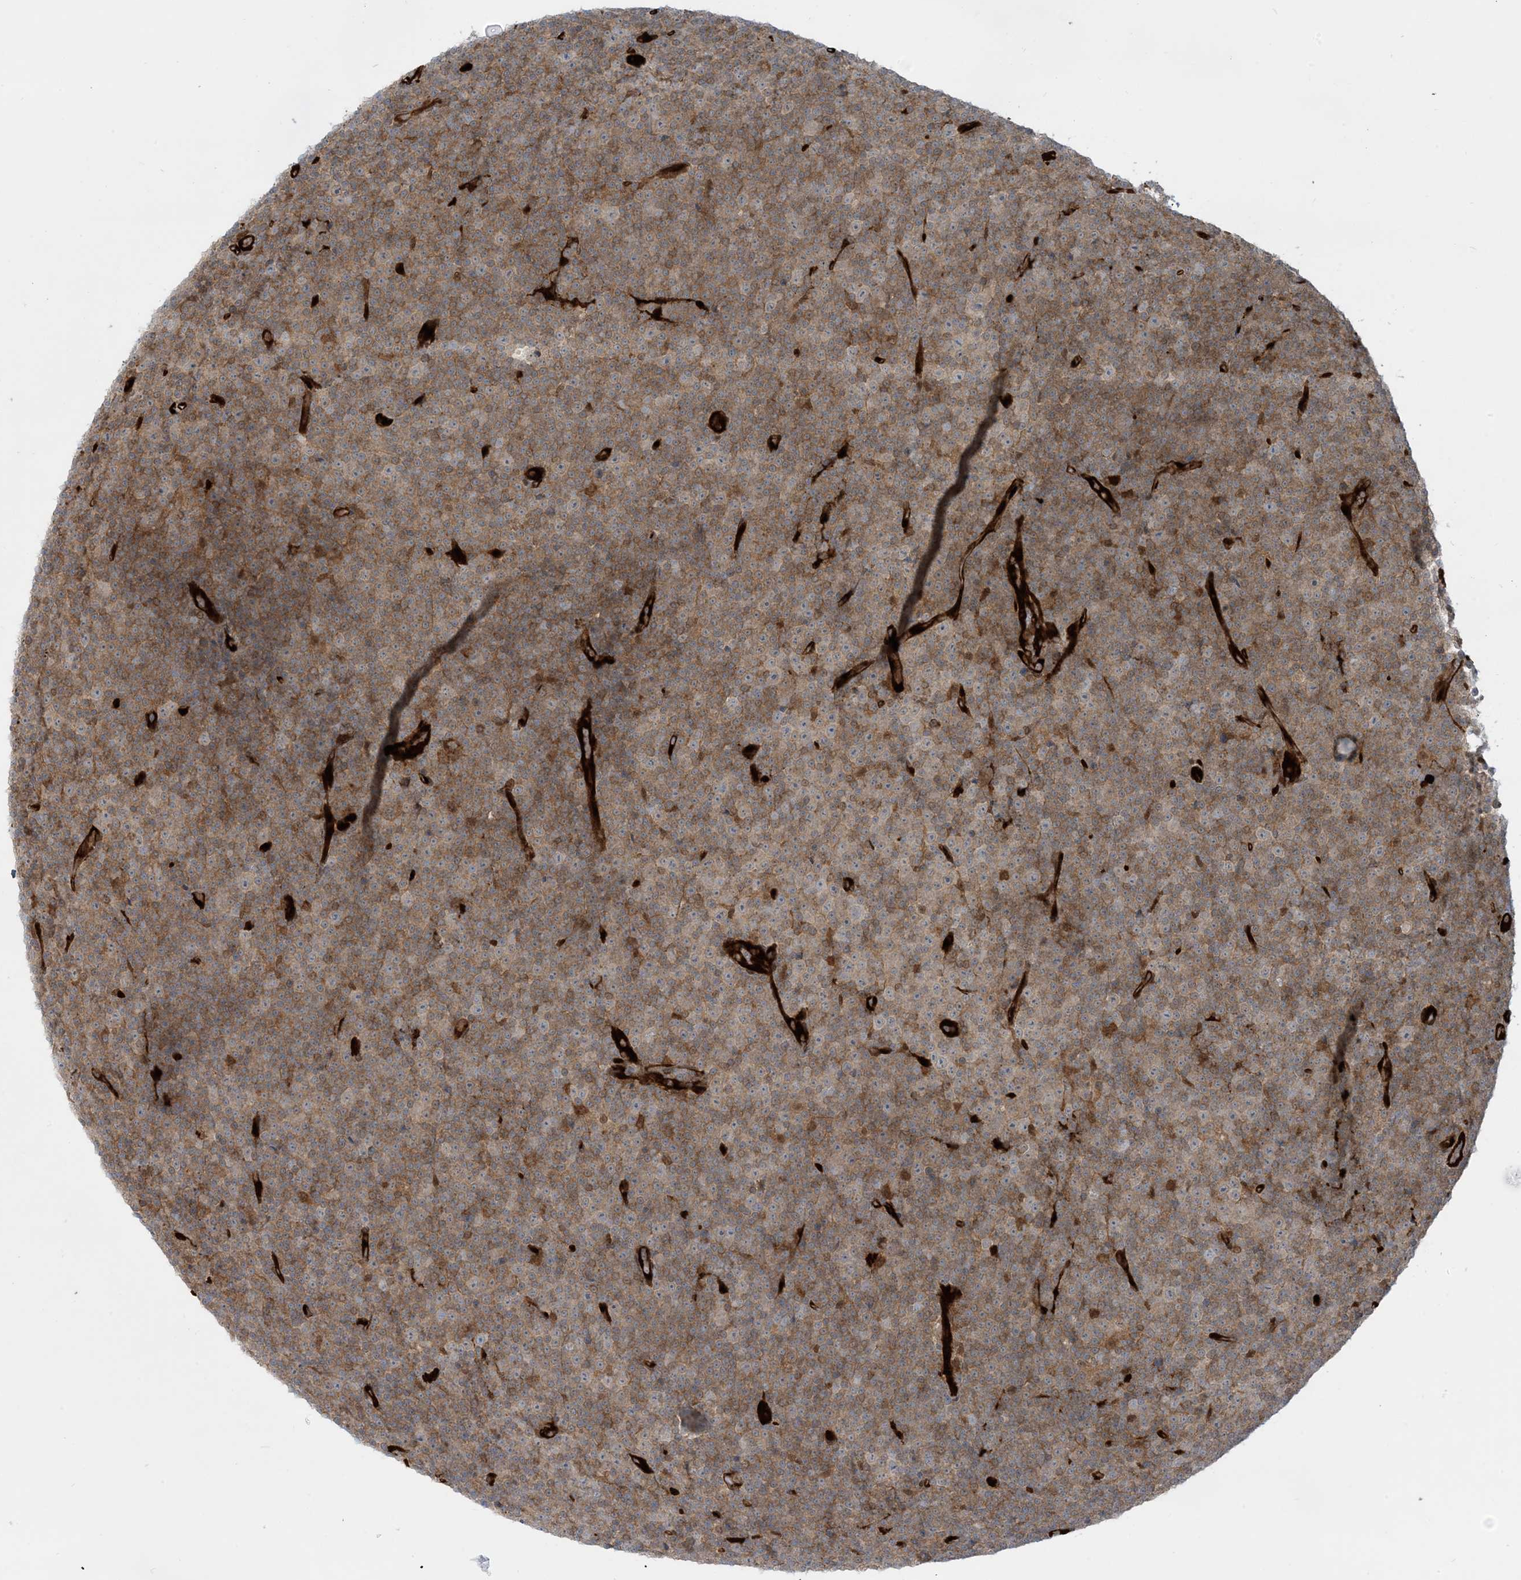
{"staining": {"intensity": "moderate", "quantity": "25%-75%", "location": "cytoplasmic/membranous"}, "tissue": "lymphoma", "cell_type": "Tumor cells", "image_type": "cancer", "snomed": [{"axis": "morphology", "description": "Malignant lymphoma, non-Hodgkin's type, Low grade"}, {"axis": "topography", "description": "Lymph node"}], "caption": "A high-resolution histopathology image shows immunohistochemistry (IHC) staining of malignant lymphoma, non-Hodgkin's type (low-grade), which displays moderate cytoplasmic/membranous staining in about 25%-75% of tumor cells.", "gene": "PPM1F", "patient": {"sex": "female", "age": 67}}